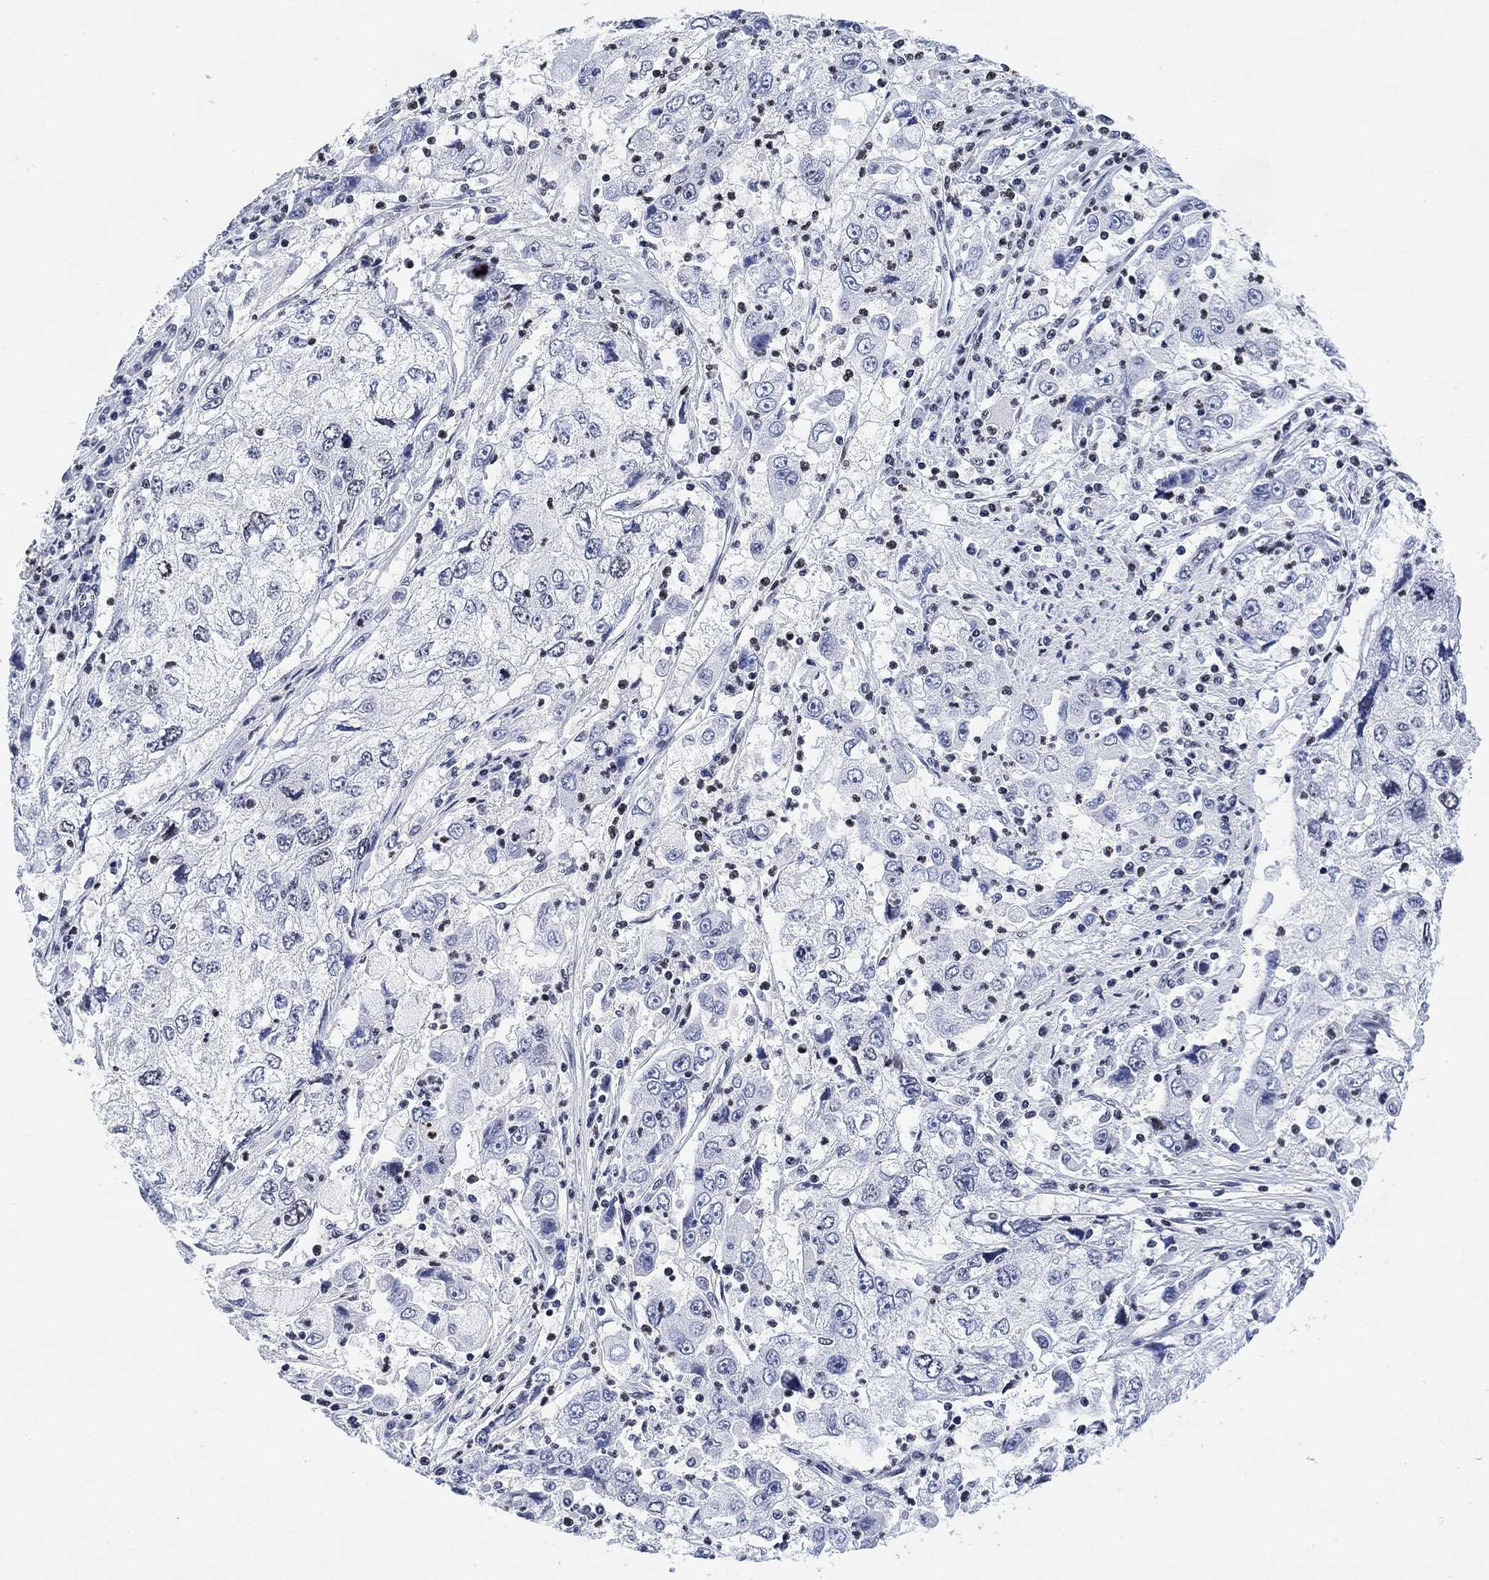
{"staining": {"intensity": "negative", "quantity": "none", "location": "none"}, "tissue": "cervical cancer", "cell_type": "Tumor cells", "image_type": "cancer", "snomed": [{"axis": "morphology", "description": "Squamous cell carcinoma, NOS"}, {"axis": "topography", "description": "Cervix"}], "caption": "DAB (3,3'-diaminobenzidine) immunohistochemical staining of cervical cancer exhibits no significant staining in tumor cells. (DAB immunohistochemistry with hematoxylin counter stain).", "gene": "H1-10", "patient": {"sex": "female", "age": 36}}